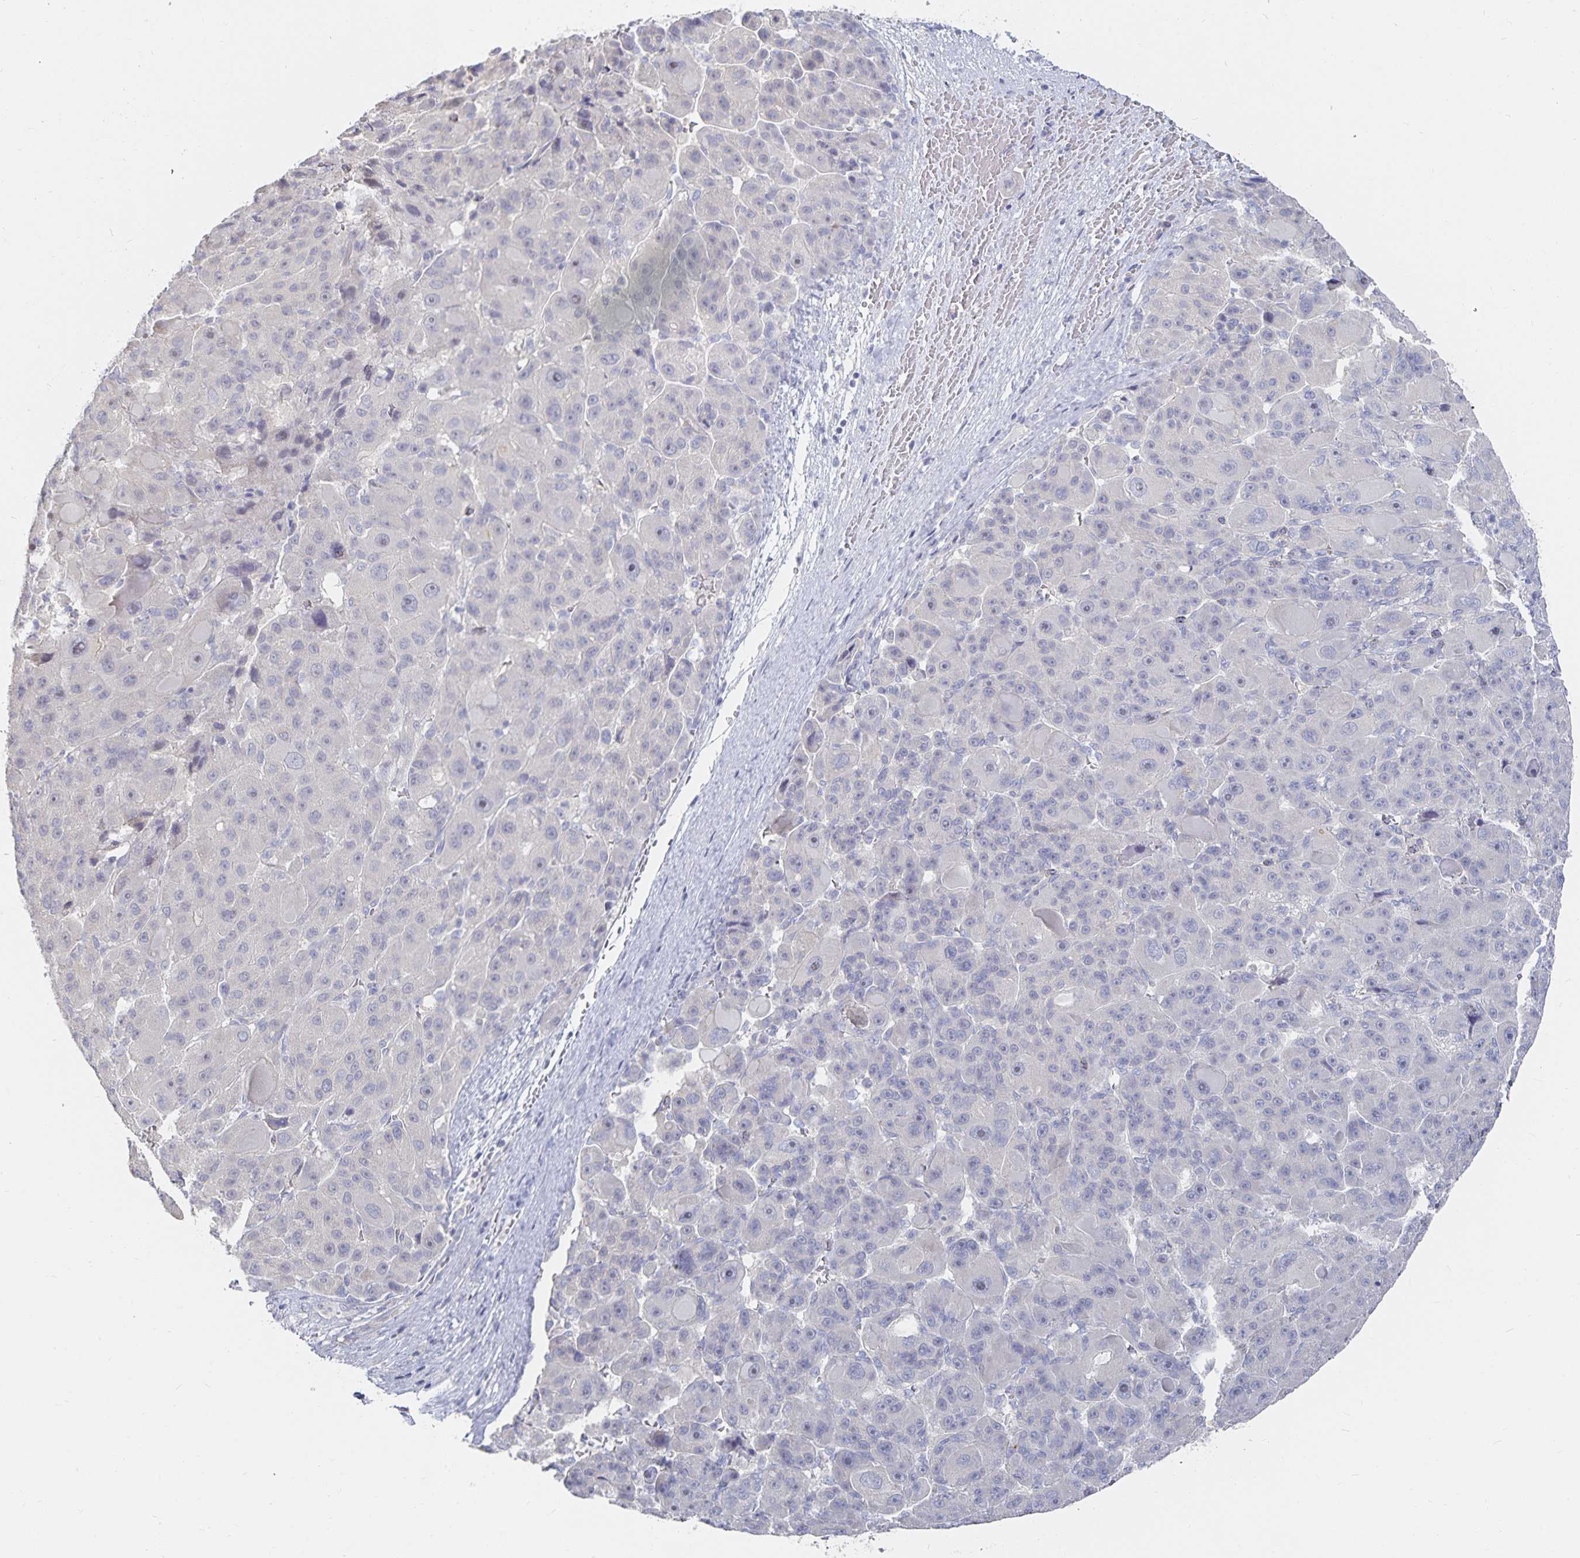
{"staining": {"intensity": "negative", "quantity": "none", "location": "none"}, "tissue": "liver cancer", "cell_type": "Tumor cells", "image_type": "cancer", "snomed": [{"axis": "morphology", "description": "Carcinoma, Hepatocellular, NOS"}, {"axis": "topography", "description": "Liver"}], "caption": "This is an immunohistochemistry (IHC) photomicrograph of human liver cancer. There is no staining in tumor cells.", "gene": "DNAH9", "patient": {"sex": "male", "age": 76}}